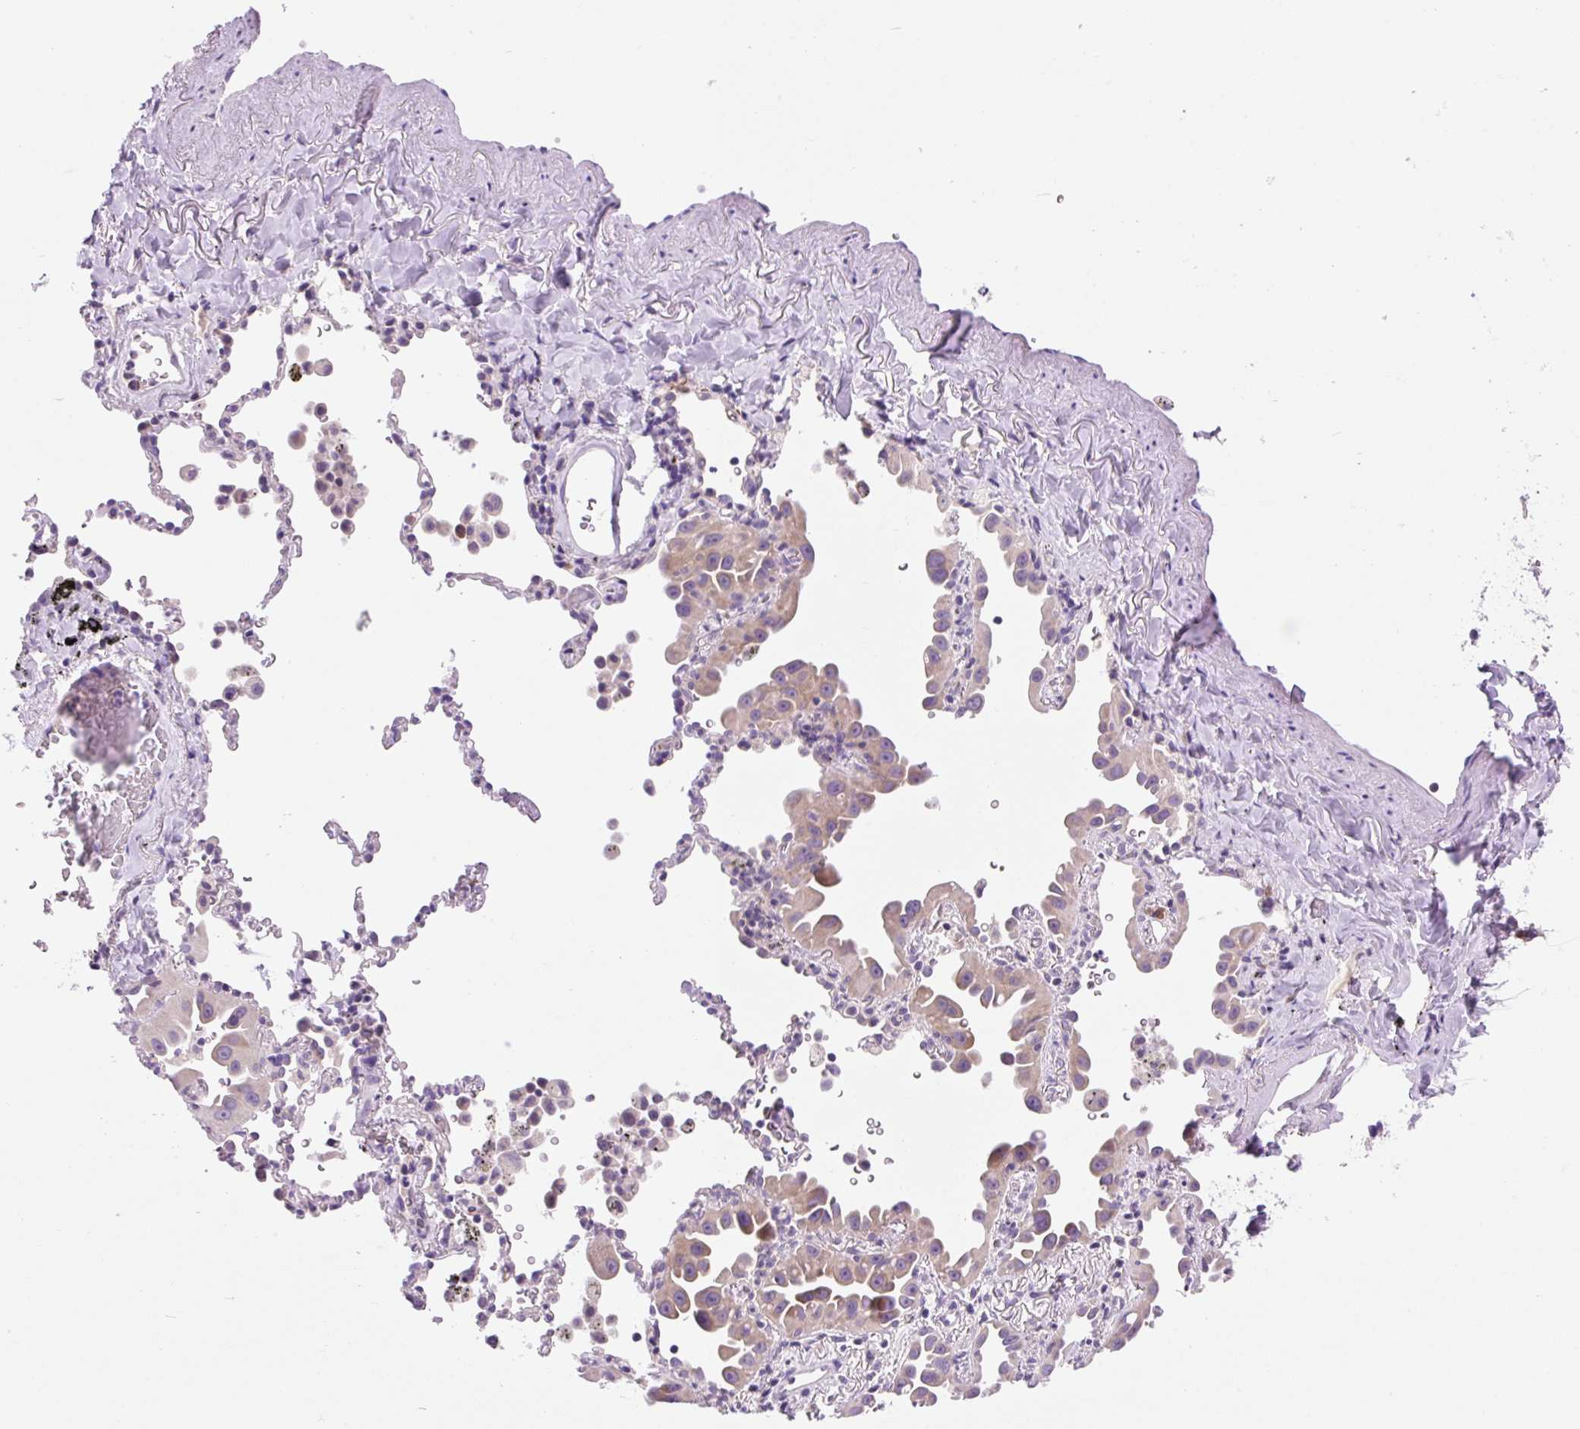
{"staining": {"intensity": "moderate", "quantity": "25%-75%", "location": "cytoplasmic/membranous"}, "tissue": "lung cancer", "cell_type": "Tumor cells", "image_type": "cancer", "snomed": [{"axis": "morphology", "description": "Adenocarcinoma, NOS"}, {"axis": "topography", "description": "Lung"}], "caption": "Human lung cancer (adenocarcinoma) stained with a protein marker reveals moderate staining in tumor cells.", "gene": "CELF6", "patient": {"sex": "male", "age": 68}}